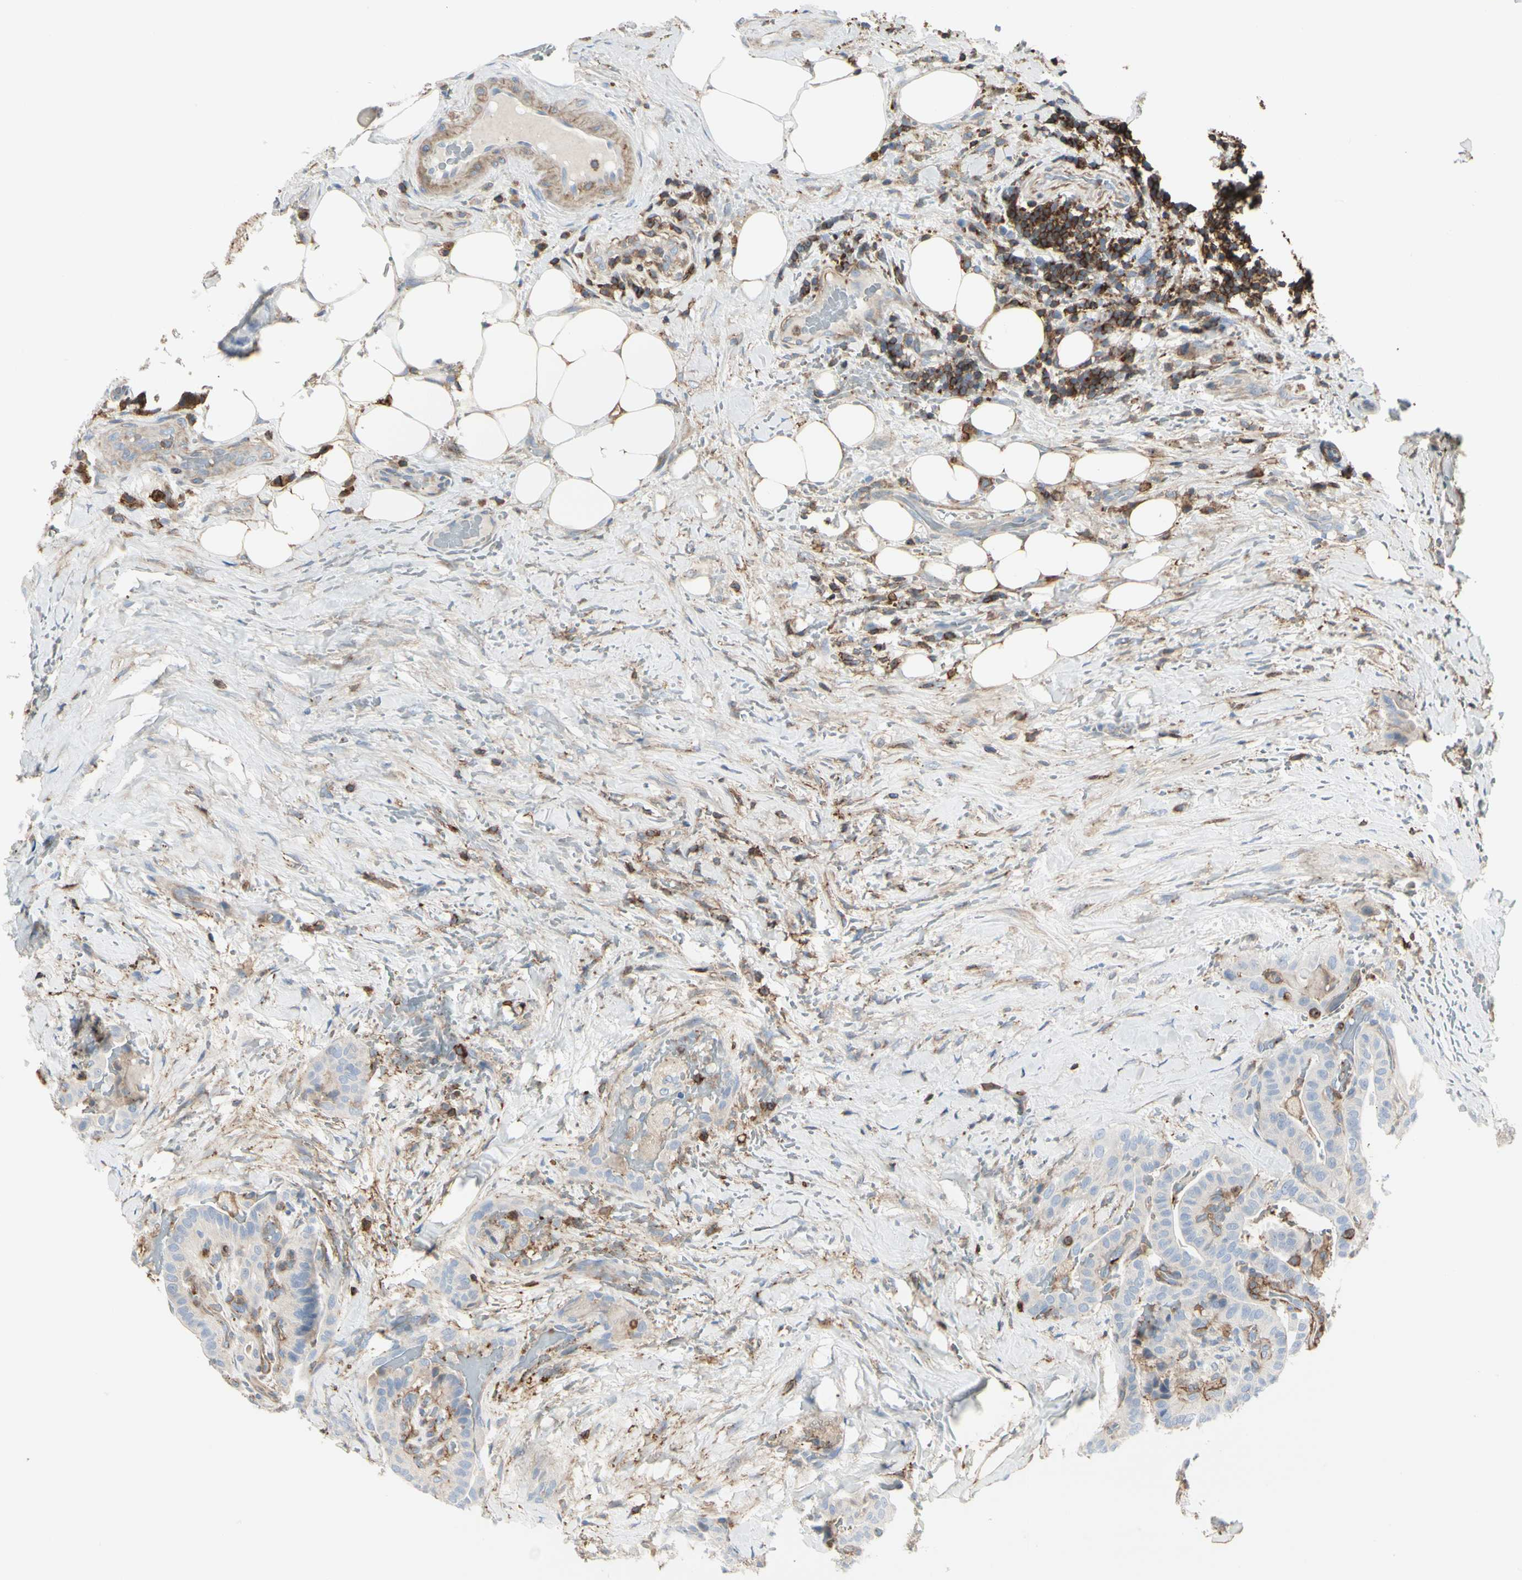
{"staining": {"intensity": "moderate", "quantity": "<25%", "location": "cytoplasmic/membranous"}, "tissue": "thyroid cancer", "cell_type": "Tumor cells", "image_type": "cancer", "snomed": [{"axis": "morphology", "description": "Papillary adenocarcinoma, NOS"}, {"axis": "topography", "description": "Thyroid gland"}], "caption": "The histopathology image demonstrates immunohistochemical staining of thyroid cancer. There is moderate cytoplasmic/membranous staining is present in about <25% of tumor cells.", "gene": "CLEC2B", "patient": {"sex": "male", "age": 77}}